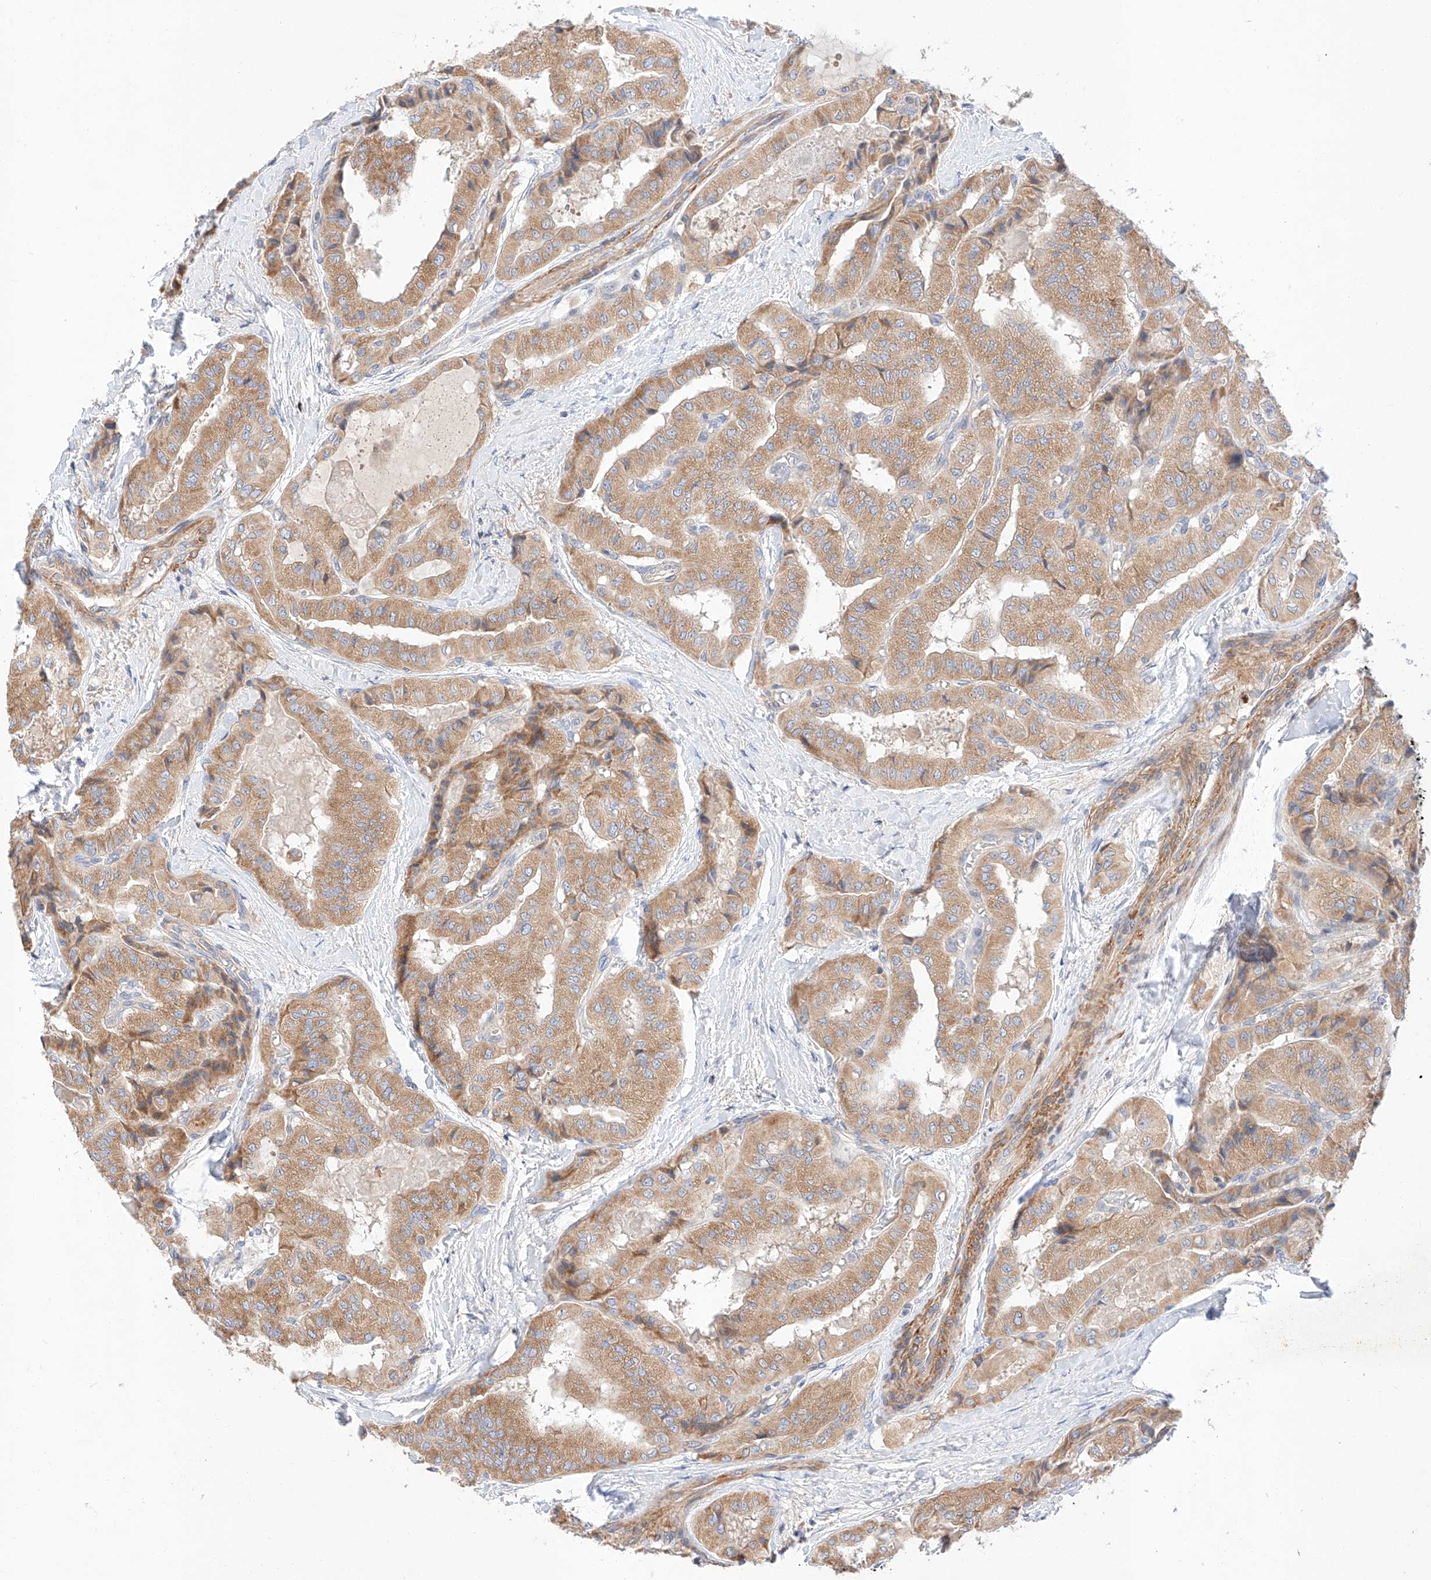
{"staining": {"intensity": "moderate", "quantity": ">75%", "location": "cytoplasmic/membranous"}, "tissue": "thyroid cancer", "cell_type": "Tumor cells", "image_type": "cancer", "snomed": [{"axis": "morphology", "description": "Papillary adenocarcinoma, NOS"}, {"axis": "topography", "description": "Thyroid gland"}], "caption": "Immunohistochemistry image of neoplastic tissue: thyroid cancer stained using immunohistochemistry demonstrates medium levels of moderate protein expression localized specifically in the cytoplasmic/membranous of tumor cells, appearing as a cytoplasmic/membranous brown color.", "gene": "C6orf118", "patient": {"sex": "female", "age": 59}}